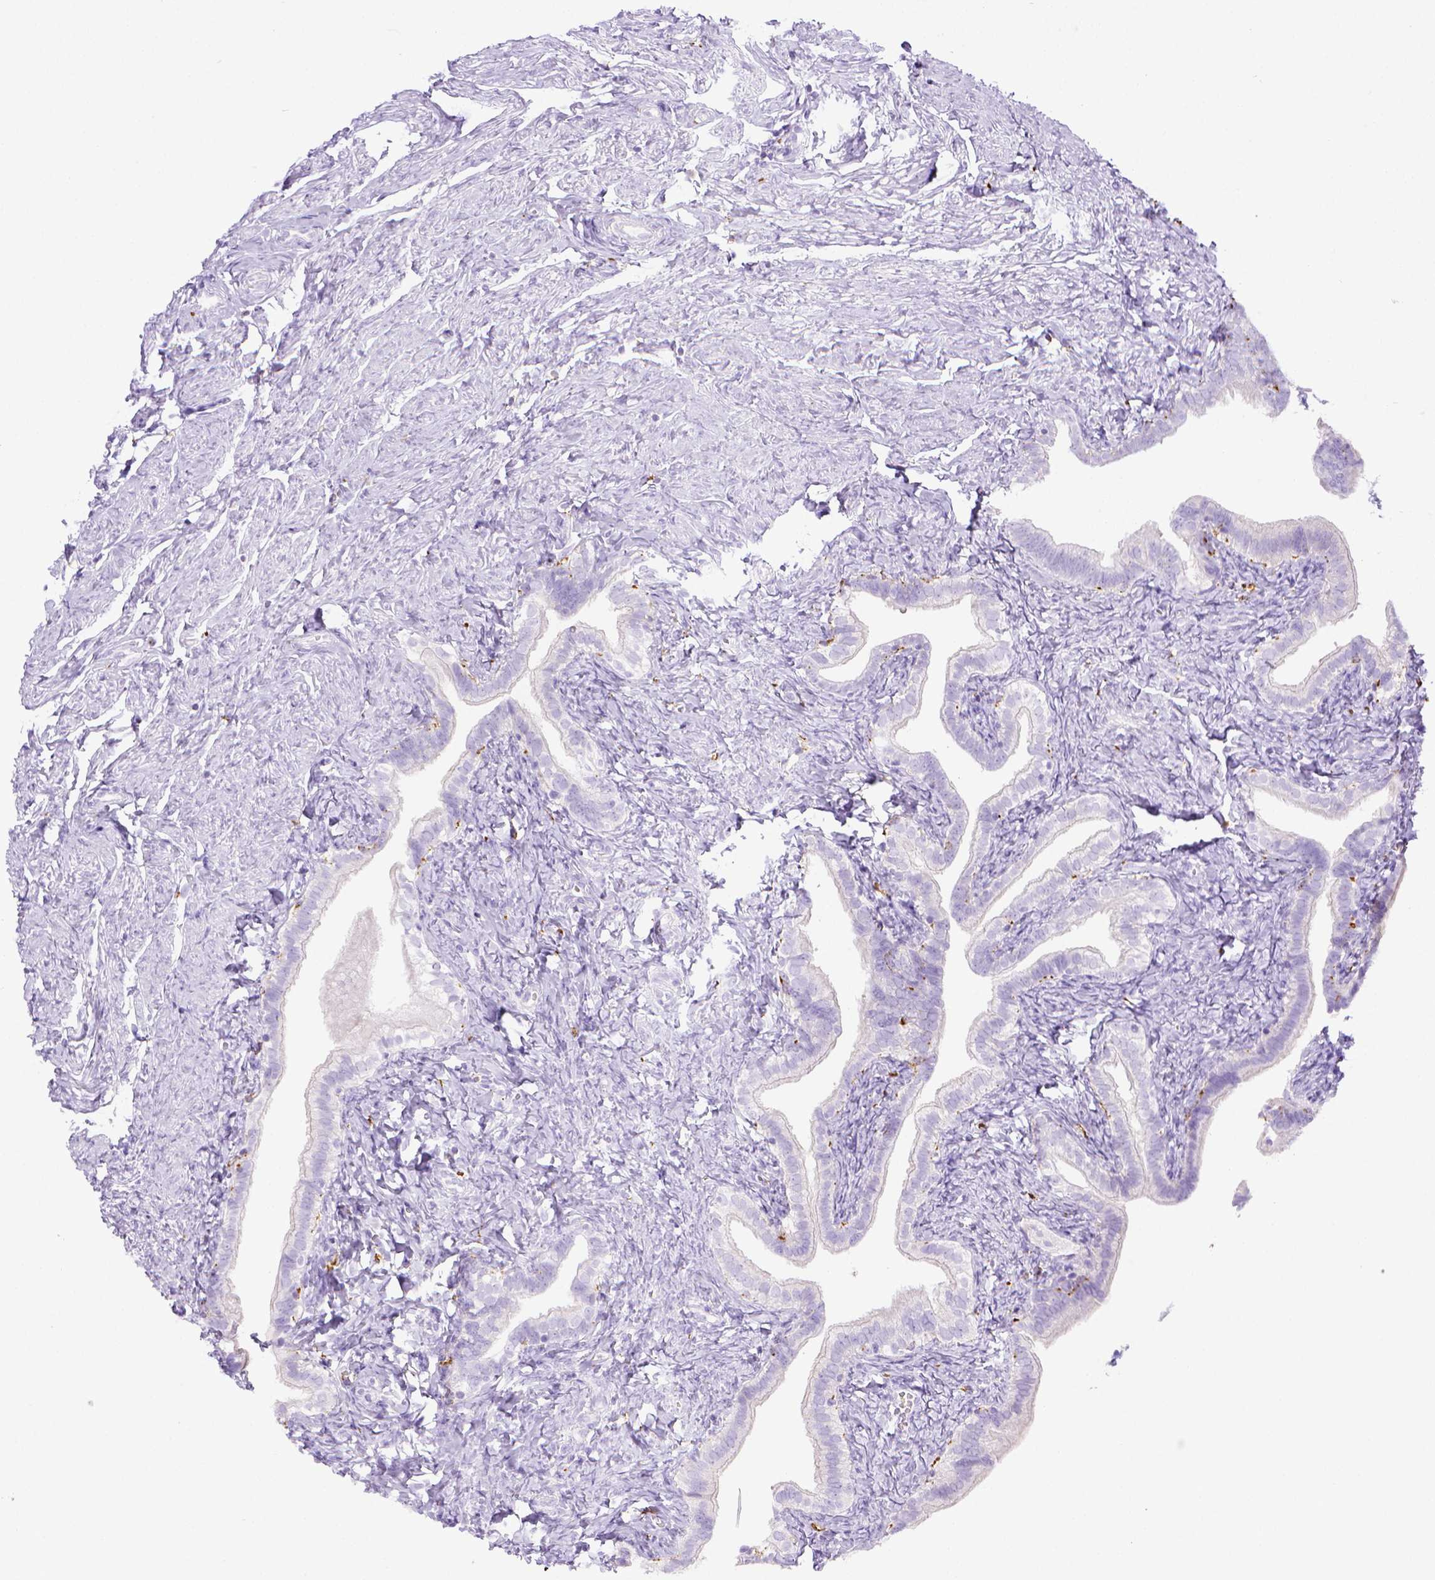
{"staining": {"intensity": "negative", "quantity": "none", "location": "none"}, "tissue": "fallopian tube", "cell_type": "Glandular cells", "image_type": "normal", "snomed": [{"axis": "morphology", "description": "Normal tissue, NOS"}, {"axis": "topography", "description": "Fallopian tube"}], "caption": "Fallopian tube stained for a protein using IHC exhibits no expression glandular cells.", "gene": "CD68", "patient": {"sex": "female", "age": 41}}